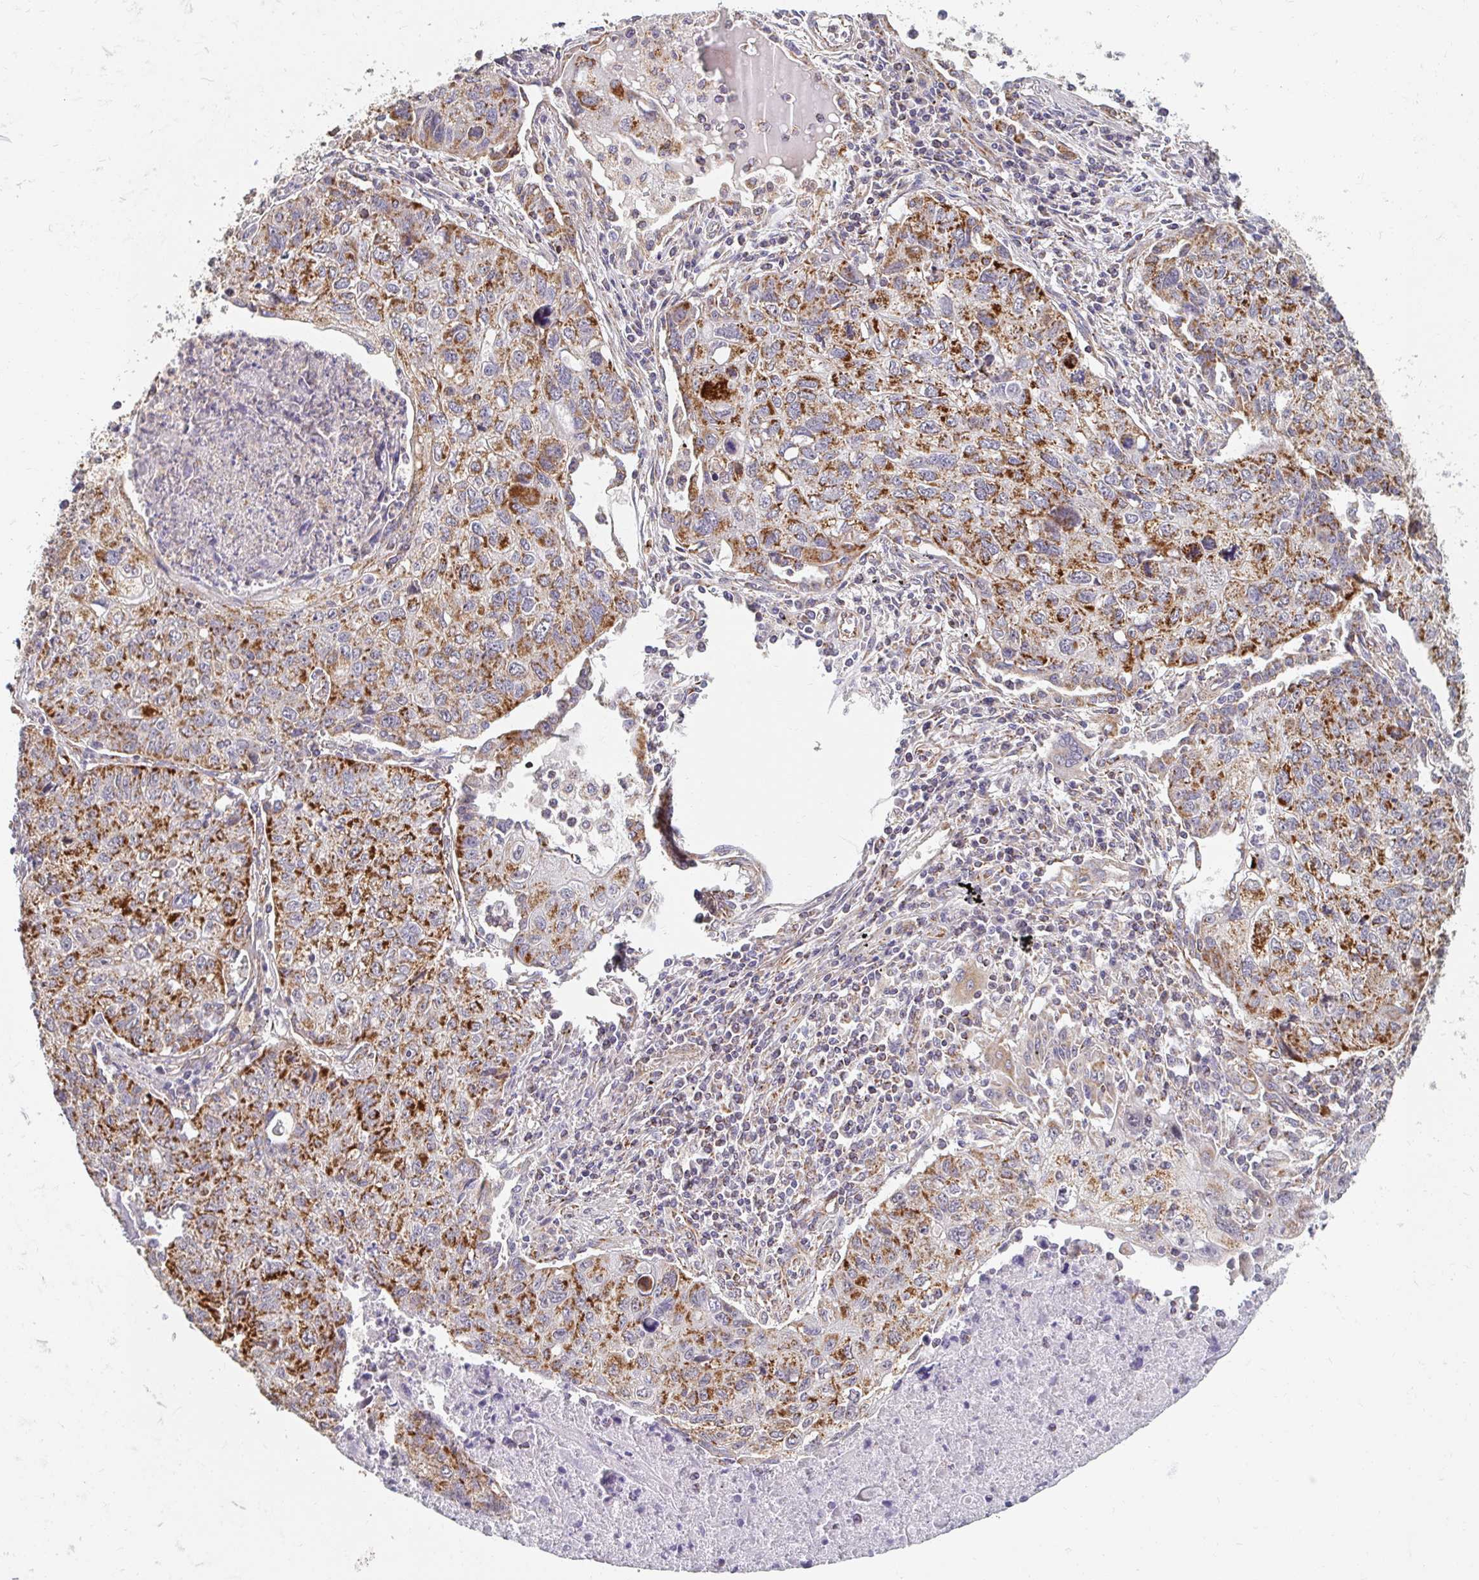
{"staining": {"intensity": "strong", "quantity": ">75%", "location": "cytoplasmic/membranous"}, "tissue": "lung cancer", "cell_type": "Tumor cells", "image_type": "cancer", "snomed": [{"axis": "morphology", "description": "Normal morphology"}, {"axis": "morphology", "description": "Aneuploidy"}, {"axis": "morphology", "description": "Squamous cell carcinoma, NOS"}, {"axis": "topography", "description": "Lymph node"}, {"axis": "topography", "description": "Lung"}], "caption": "Strong cytoplasmic/membranous expression is appreciated in about >75% of tumor cells in lung cancer.", "gene": "MAVS", "patient": {"sex": "female", "age": 76}}